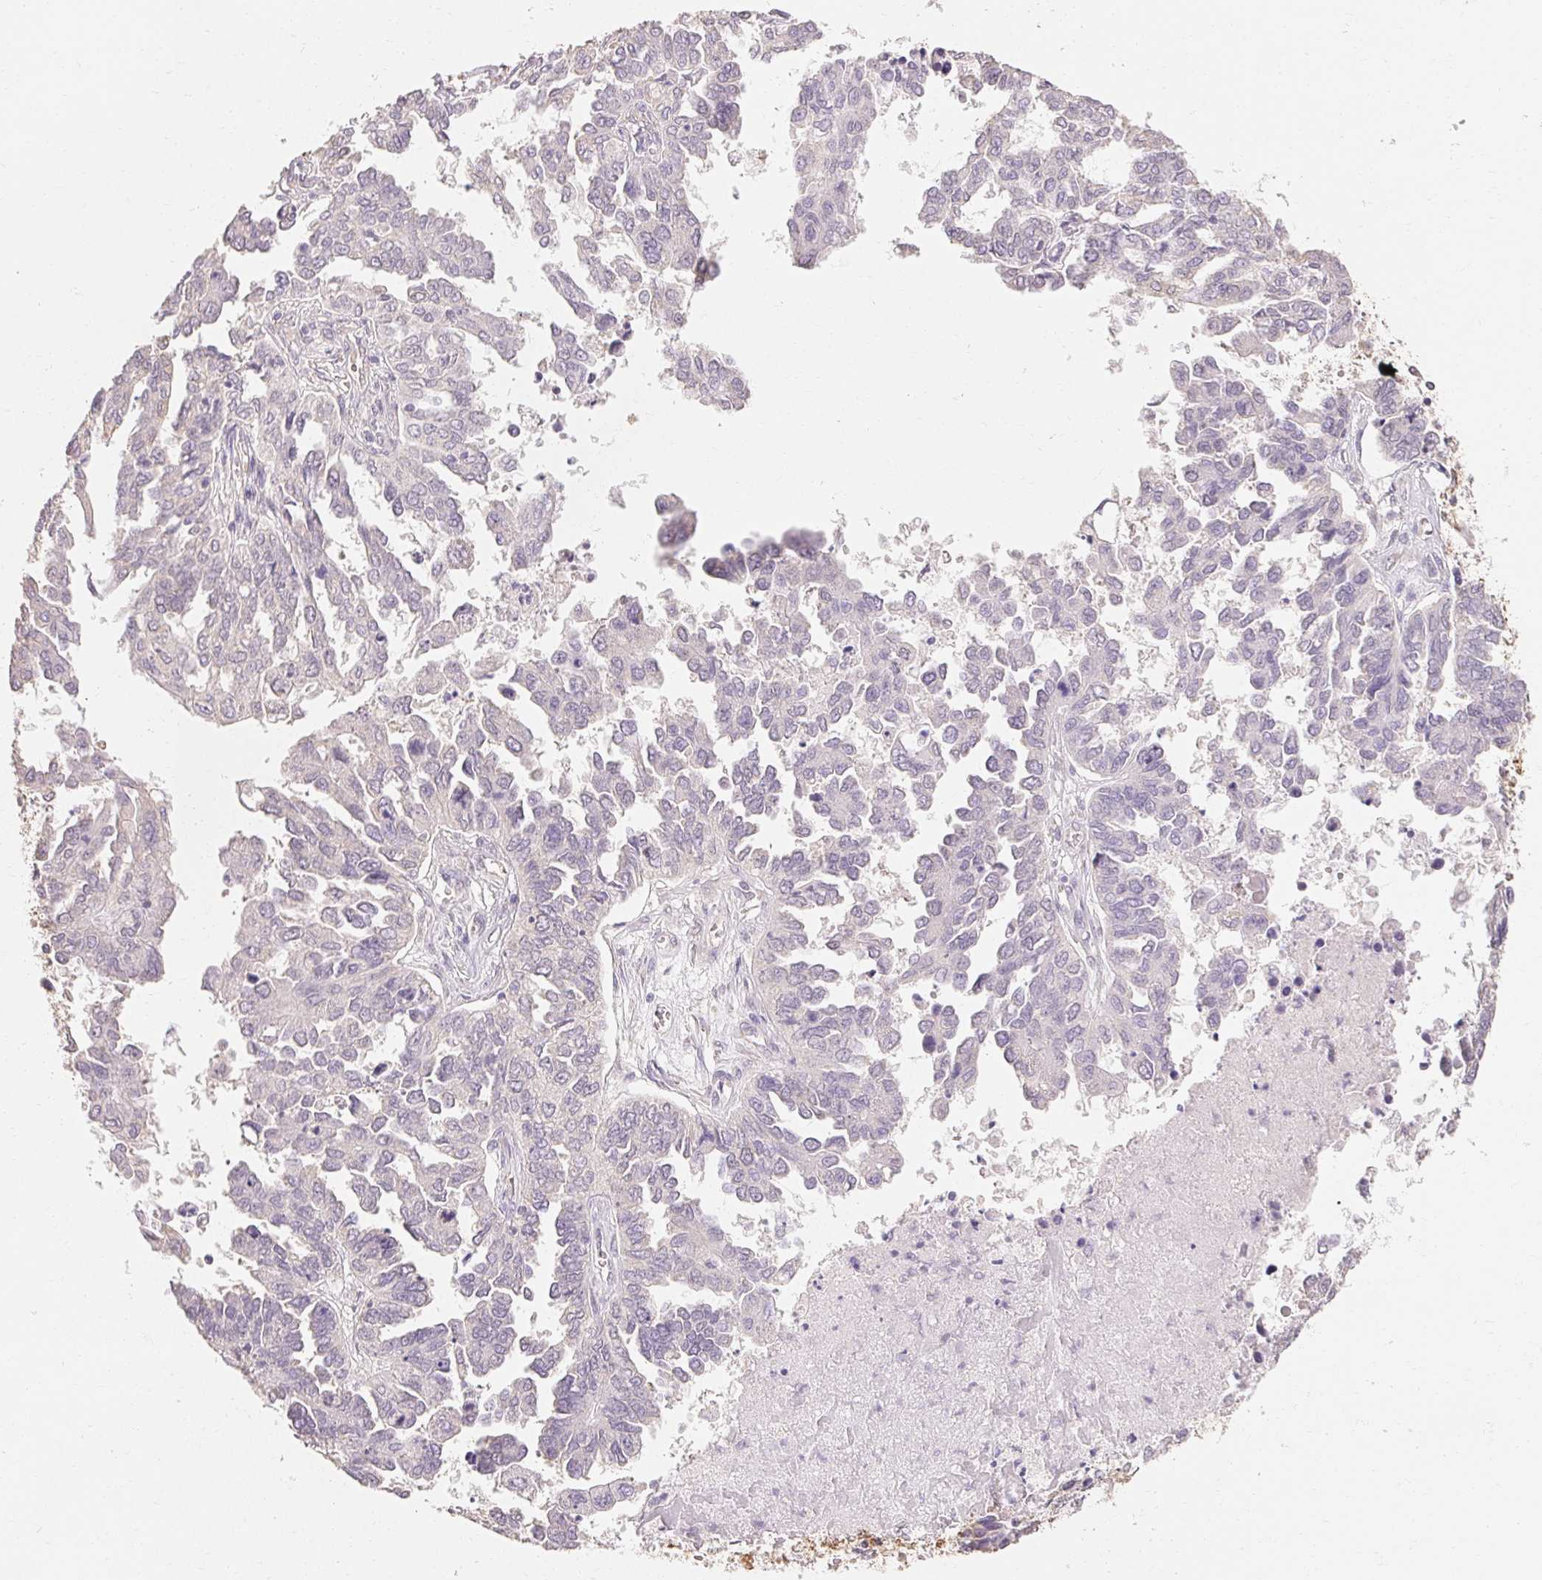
{"staining": {"intensity": "negative", "quantity": "none", "location": "none"}, "tissue": "ovarian cancer", "cell_type": "Tumor cells", "image_type": "cancer", "snomed": [{"axis": "morphology", "description": "Cystadenocarcinoma, serous, NOS"}, {"axis": "topography", "description": "Ovary"}], "caption": "Tumor cells show no significant expression in ovarian cancer.", "gene": "MAP7D2", "patient": {"sex": "female", "age": 53}}